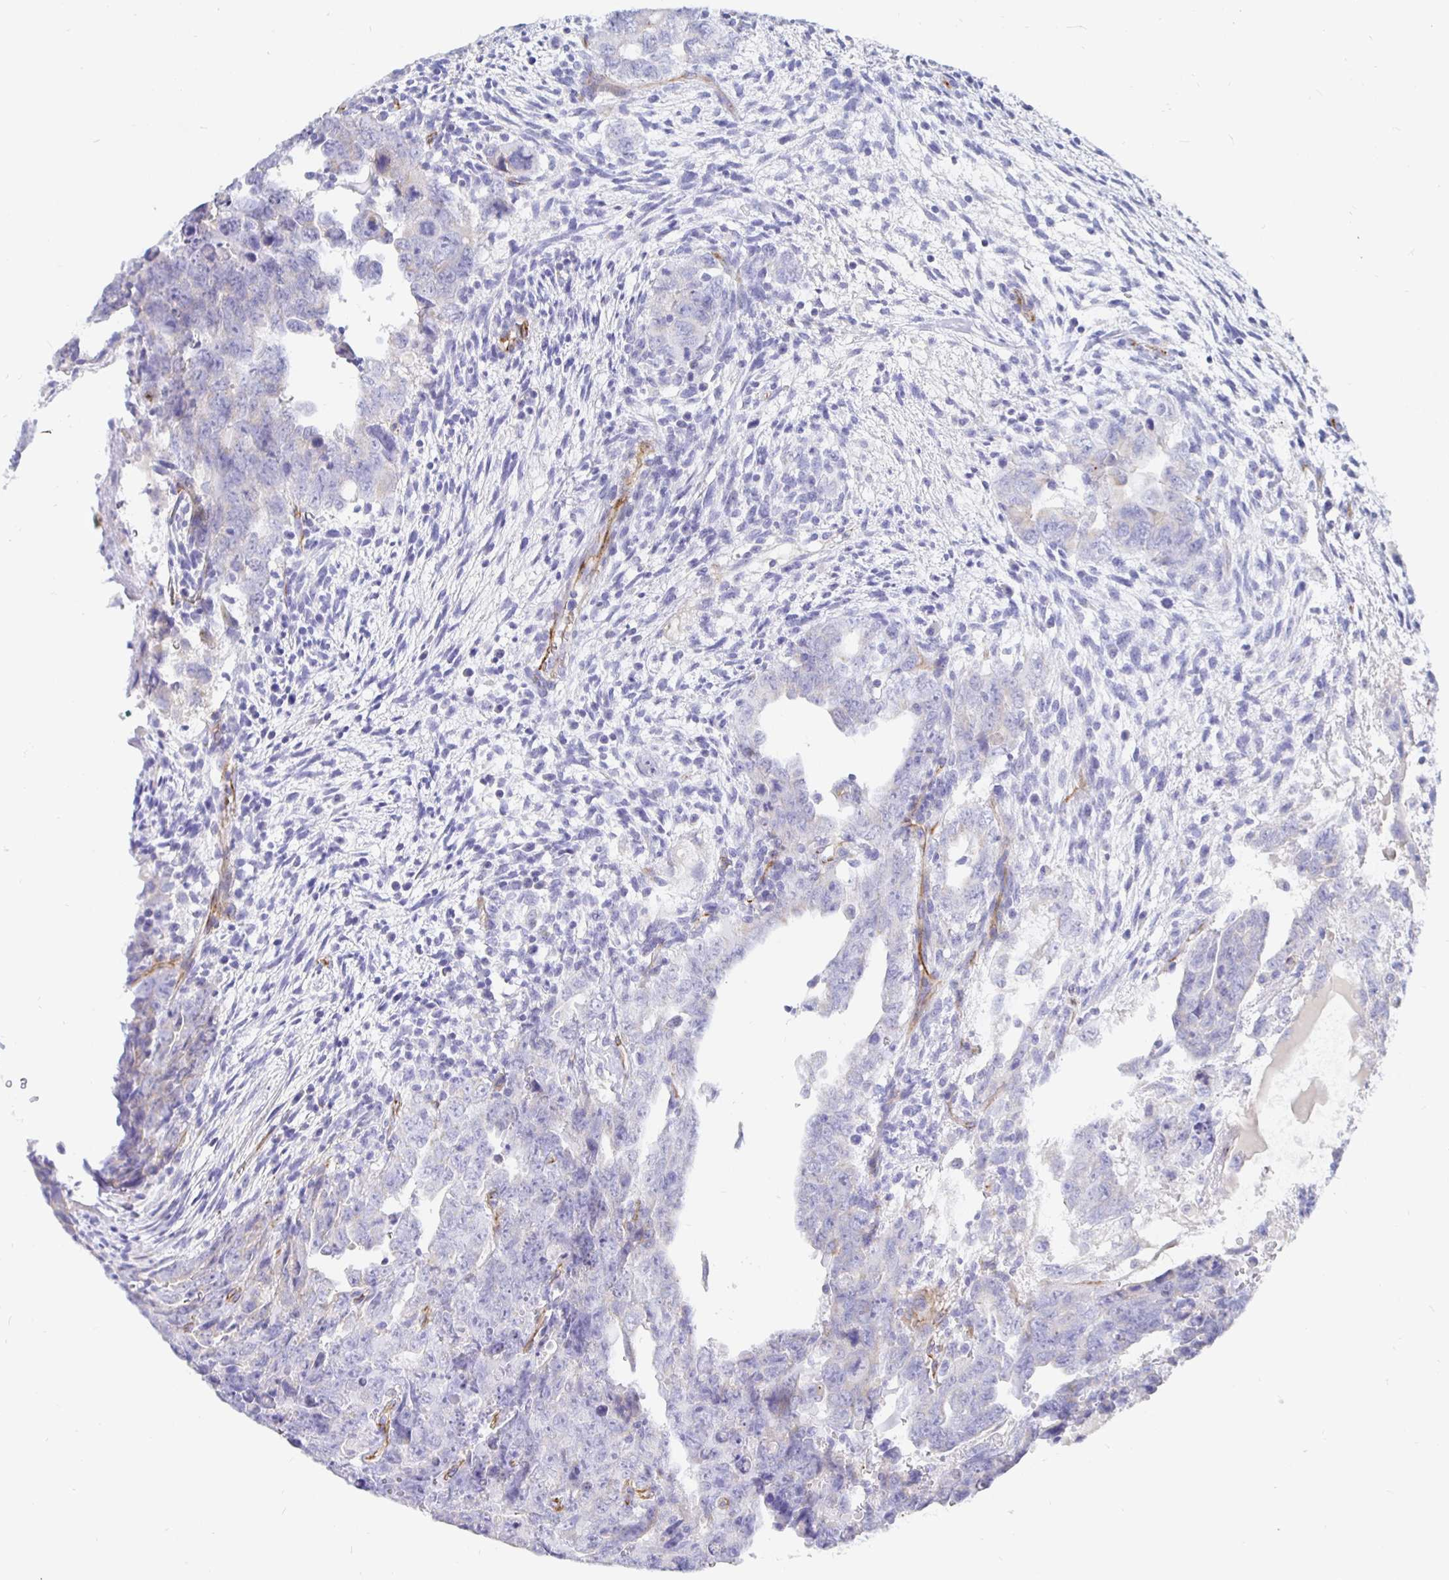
{"staining": {"intensity": "negative", "quantity": "none", "location": "none"}, "tissue": "testis cancer", "cell_type": "Tumor cells", "image_type": "cancer", "snomed": [{"axis": "morphology", "description": "Carcinoma, Embryonal, NOS"}, {"axis": "topography", "description": "Testis"}], "caption": "Immunohistochemical staining of human testis embryonal carcinoma exhibits no significant positivity in tumor cells.", "gene": "COX16", "patient": {"sex": "male", "age": 24}}